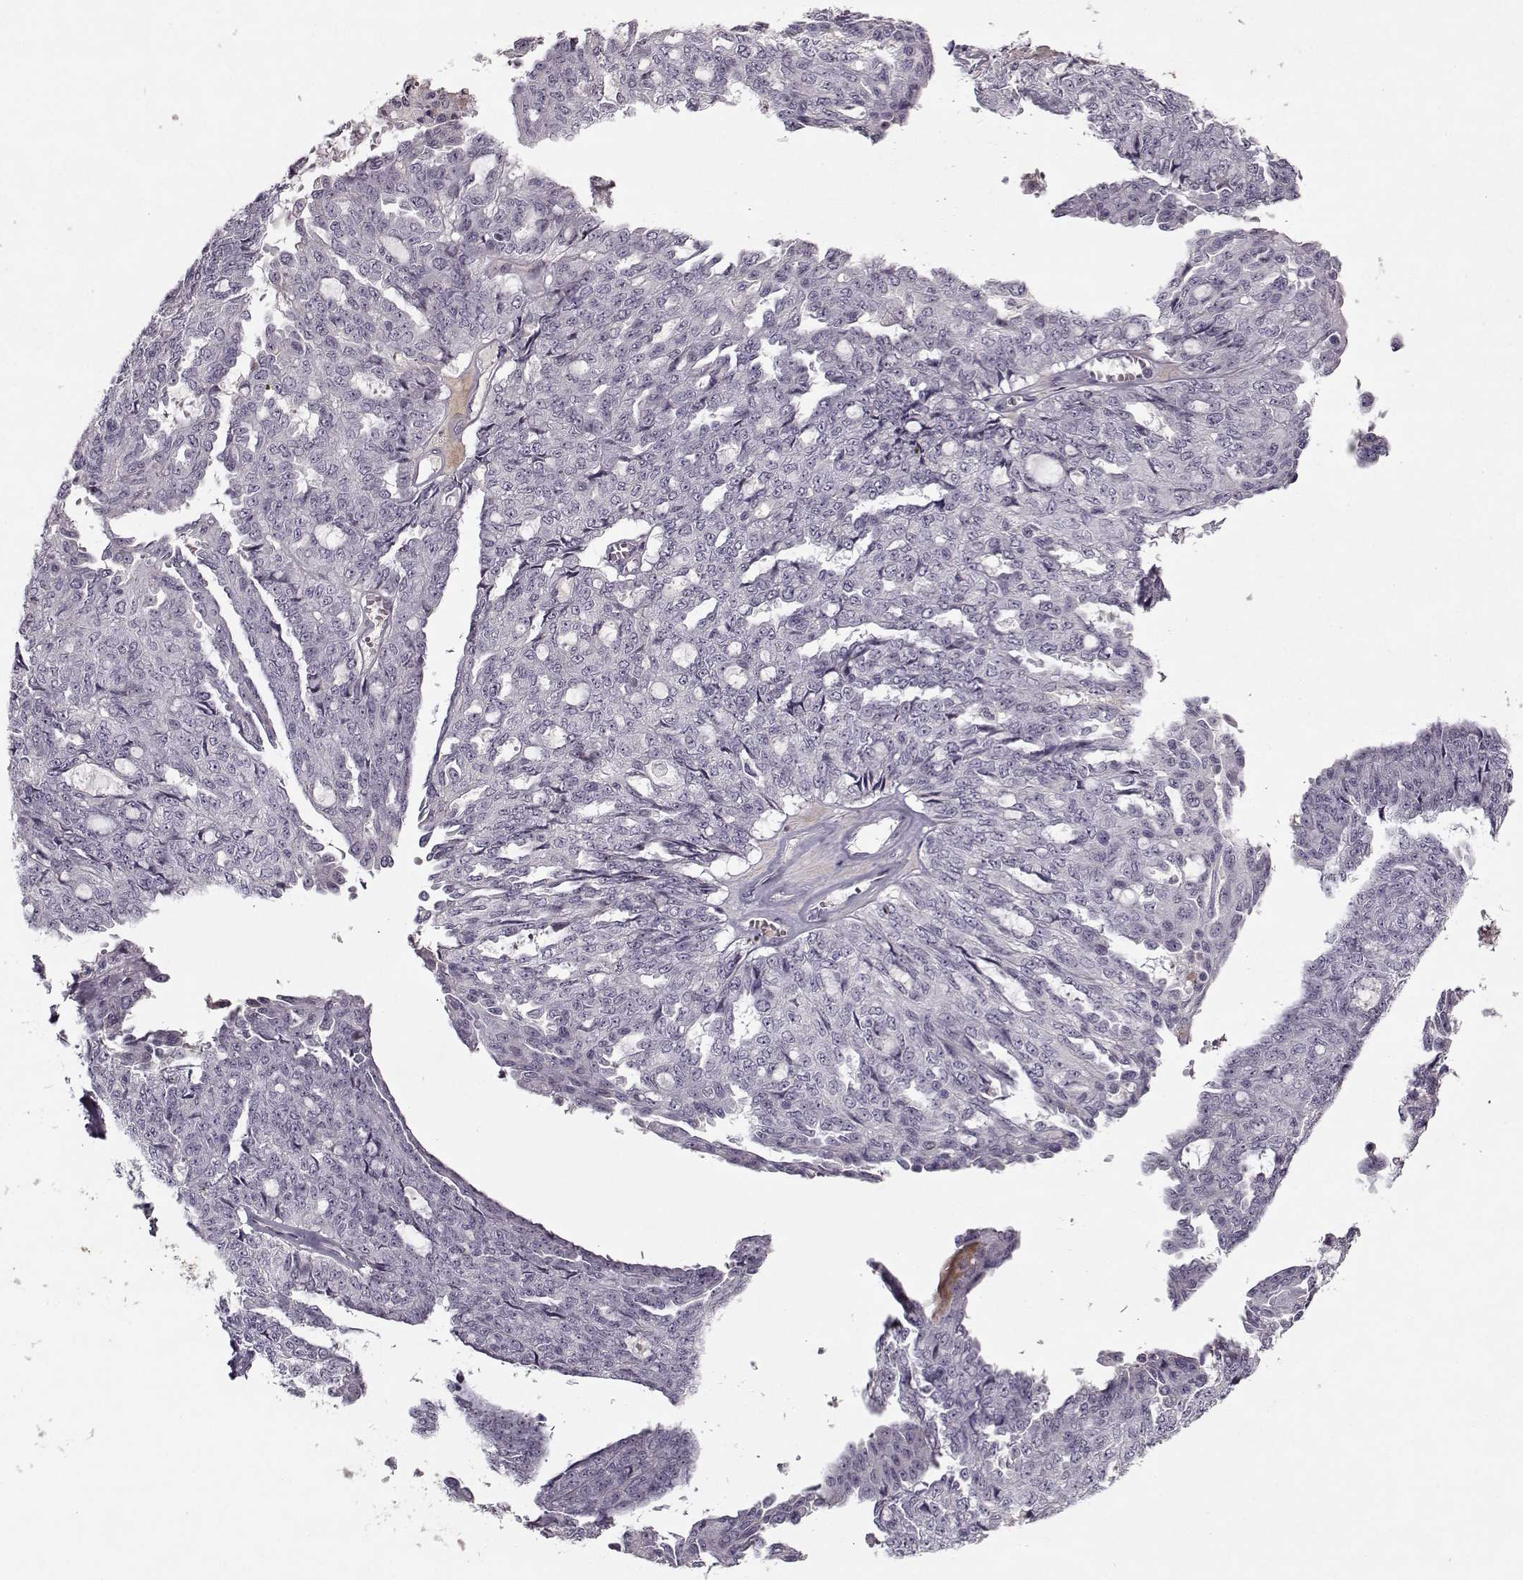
{"staining": {"intensity": "negative", "quantity": "none", "location": "none"}, "tissue": "ovarian cancer", "cell_type": "Tumor cells", "image_type": "cancer", "snomed": [{"axis": "morphology", "description": "Cystadenocarcinoma, serous, NOS"}, {"axis": "topography", "description": "Ovary"}], "caption": "IHC image of human ovarian cancer stained for a protein (brown), which reveals no staining in tumor cells.", "gene": "KRT9", "patient": {"sex": "female", "age": 71}}